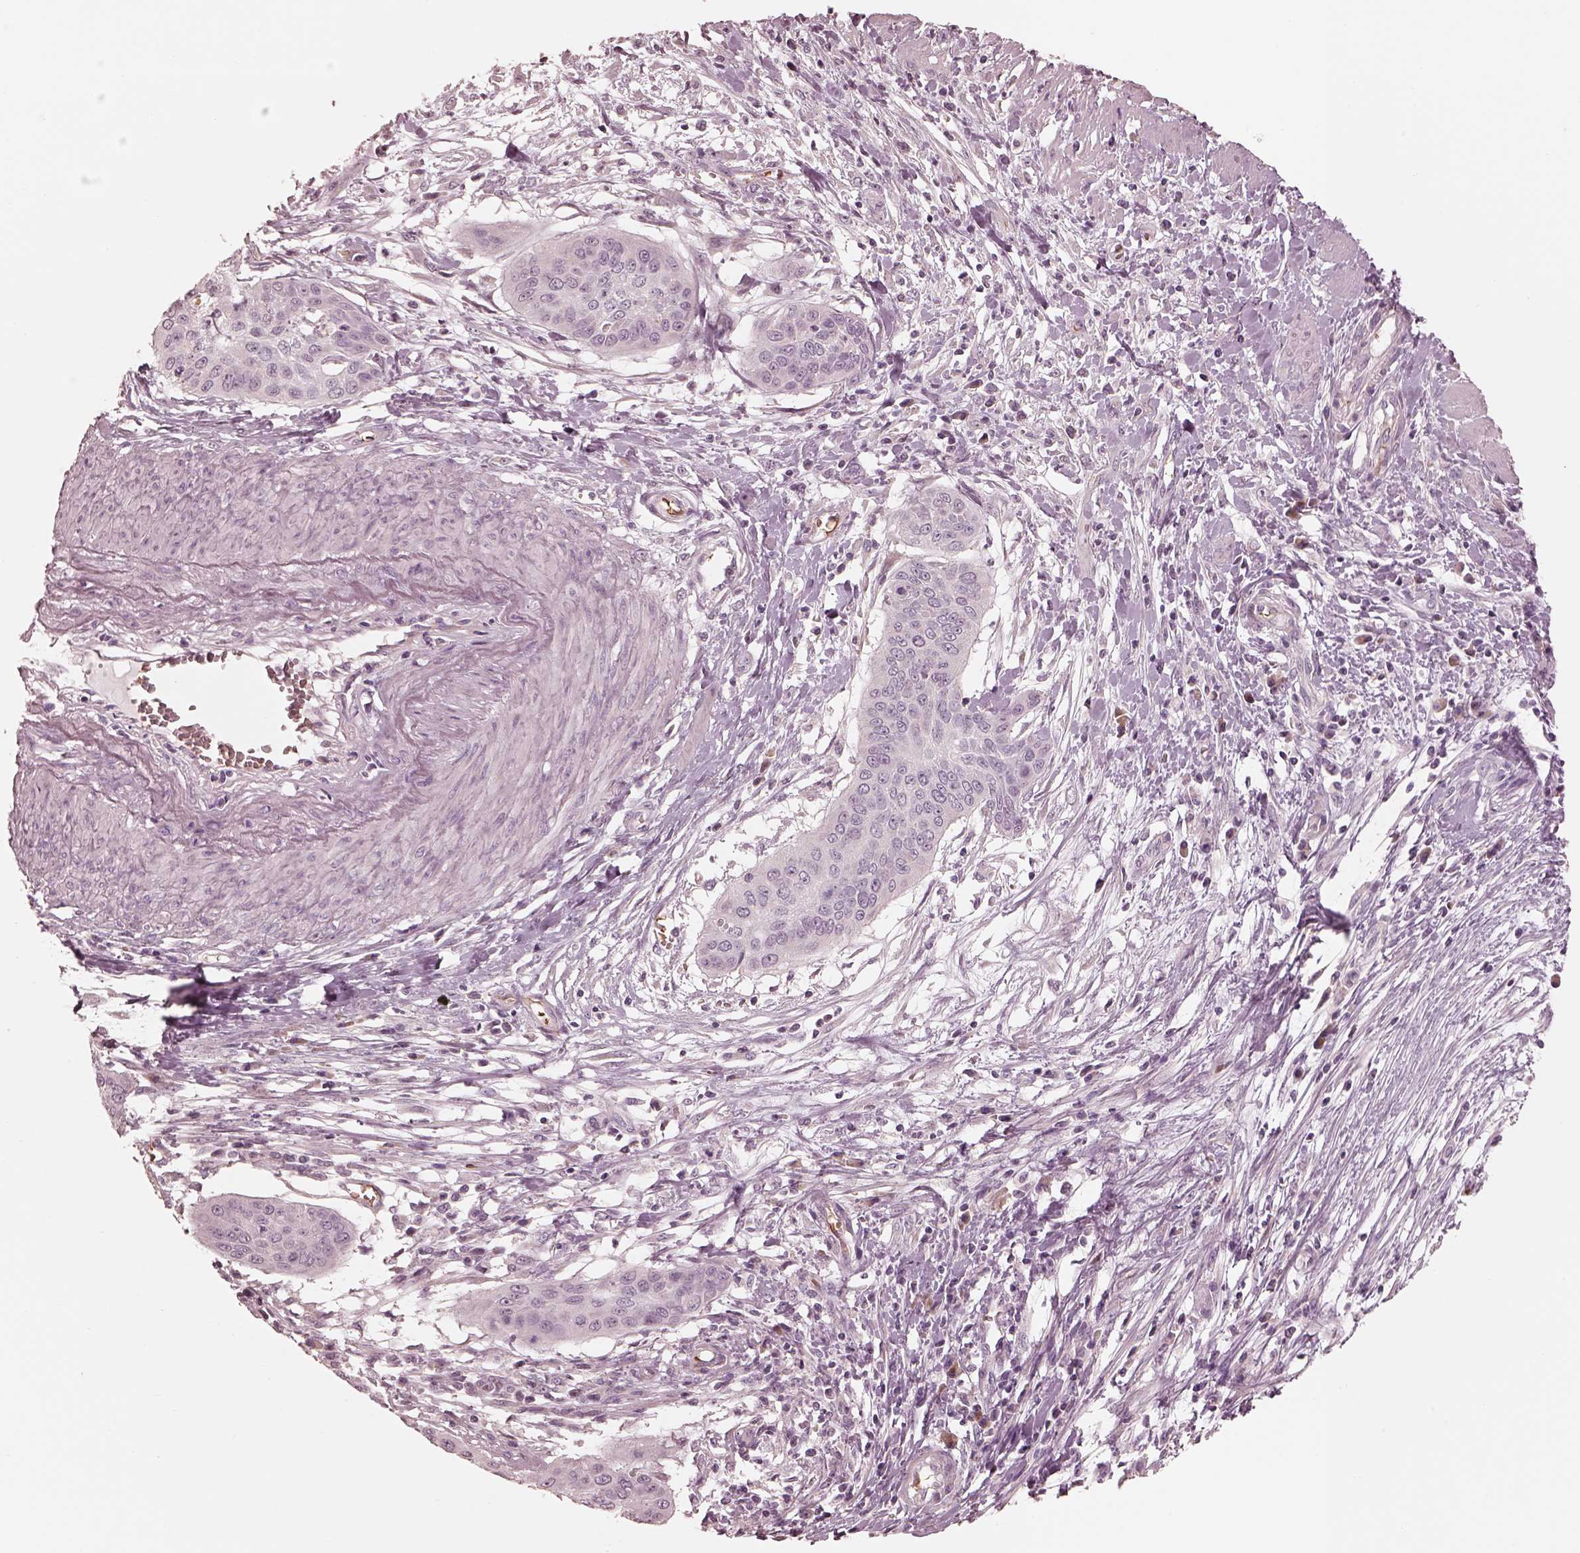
{"staining": {"intensity": "negative", "quantity": "none", "location": "none"}, "tissue": "cervical cancer", "cell_type": "Tumor cells", "image_type": "cancer", "snomed": [{"axis": "morphology", "description": "Squamous cell carcinoma, NOS"}, {"axis": "topography", "description": "Cervix"}], "caption": "An image of human cervical cancer (squamous cell carcinoma) is negative for staining in tumor cells.", "gene": "ANKLE1", "patient": {"sex": "female", "age": 39}}